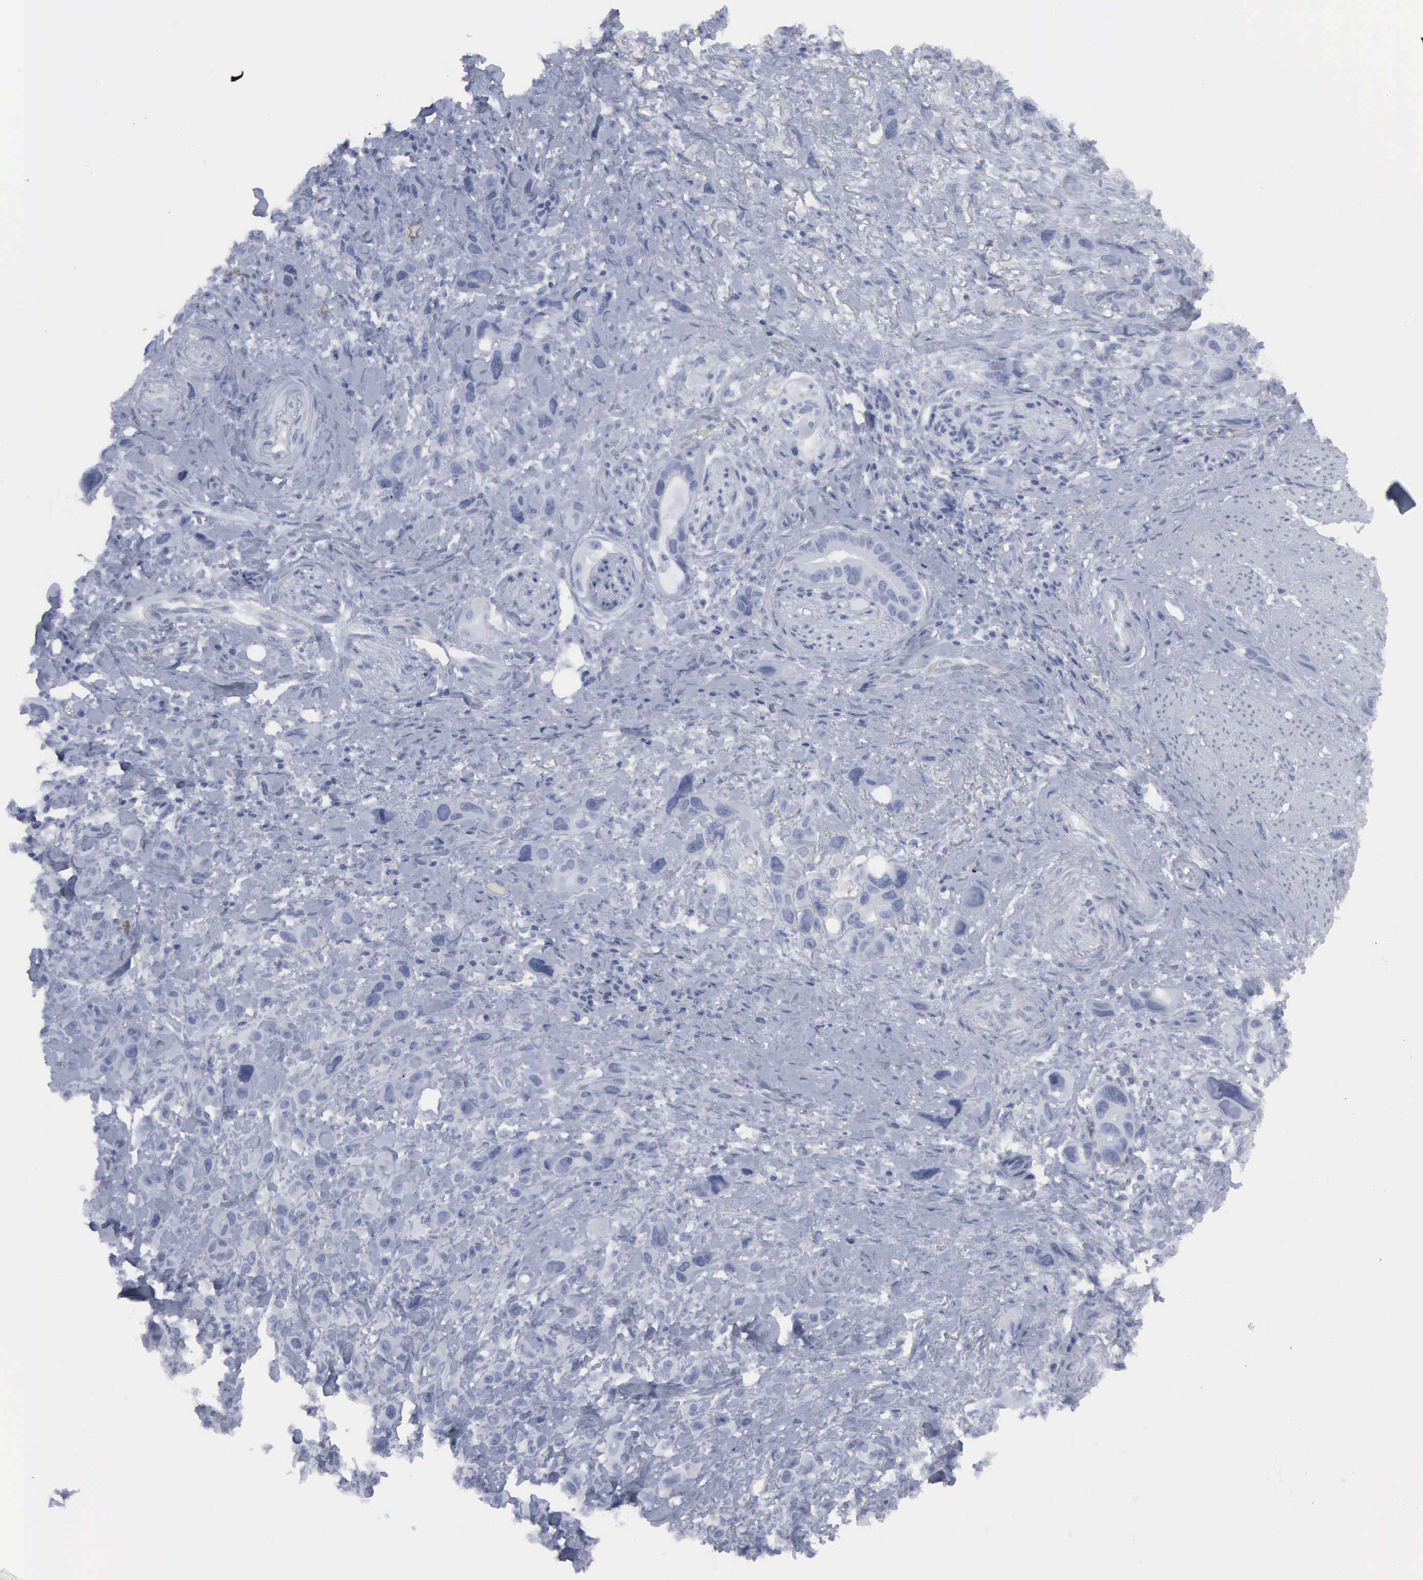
{"staining": {"intensity": "negative", "quantity": "none", "location": "none"}, "tissue": "stomach cancer", "cell_type": "Tumor cells", "image_type": "cancer", "snomed": [{"axis": "morphology", "description": "Adenocarcinoma, NOS"}, {"axis": "topography", "description": "Stomach, upper"}], "caption": "High magnification brightfield microscopy of stomach cancer (adenocarcinoma) stained with DAB (3,3'-diaminobenzidine) (brown) and counterstained with hematoxylin (blue): tumor cells show no significant staining. (DAB immunohistochemistry (IHC) with hematoxylin counter stain).", "gene": "VCAM1", "patient": {"sex": "male", "age": 47}}